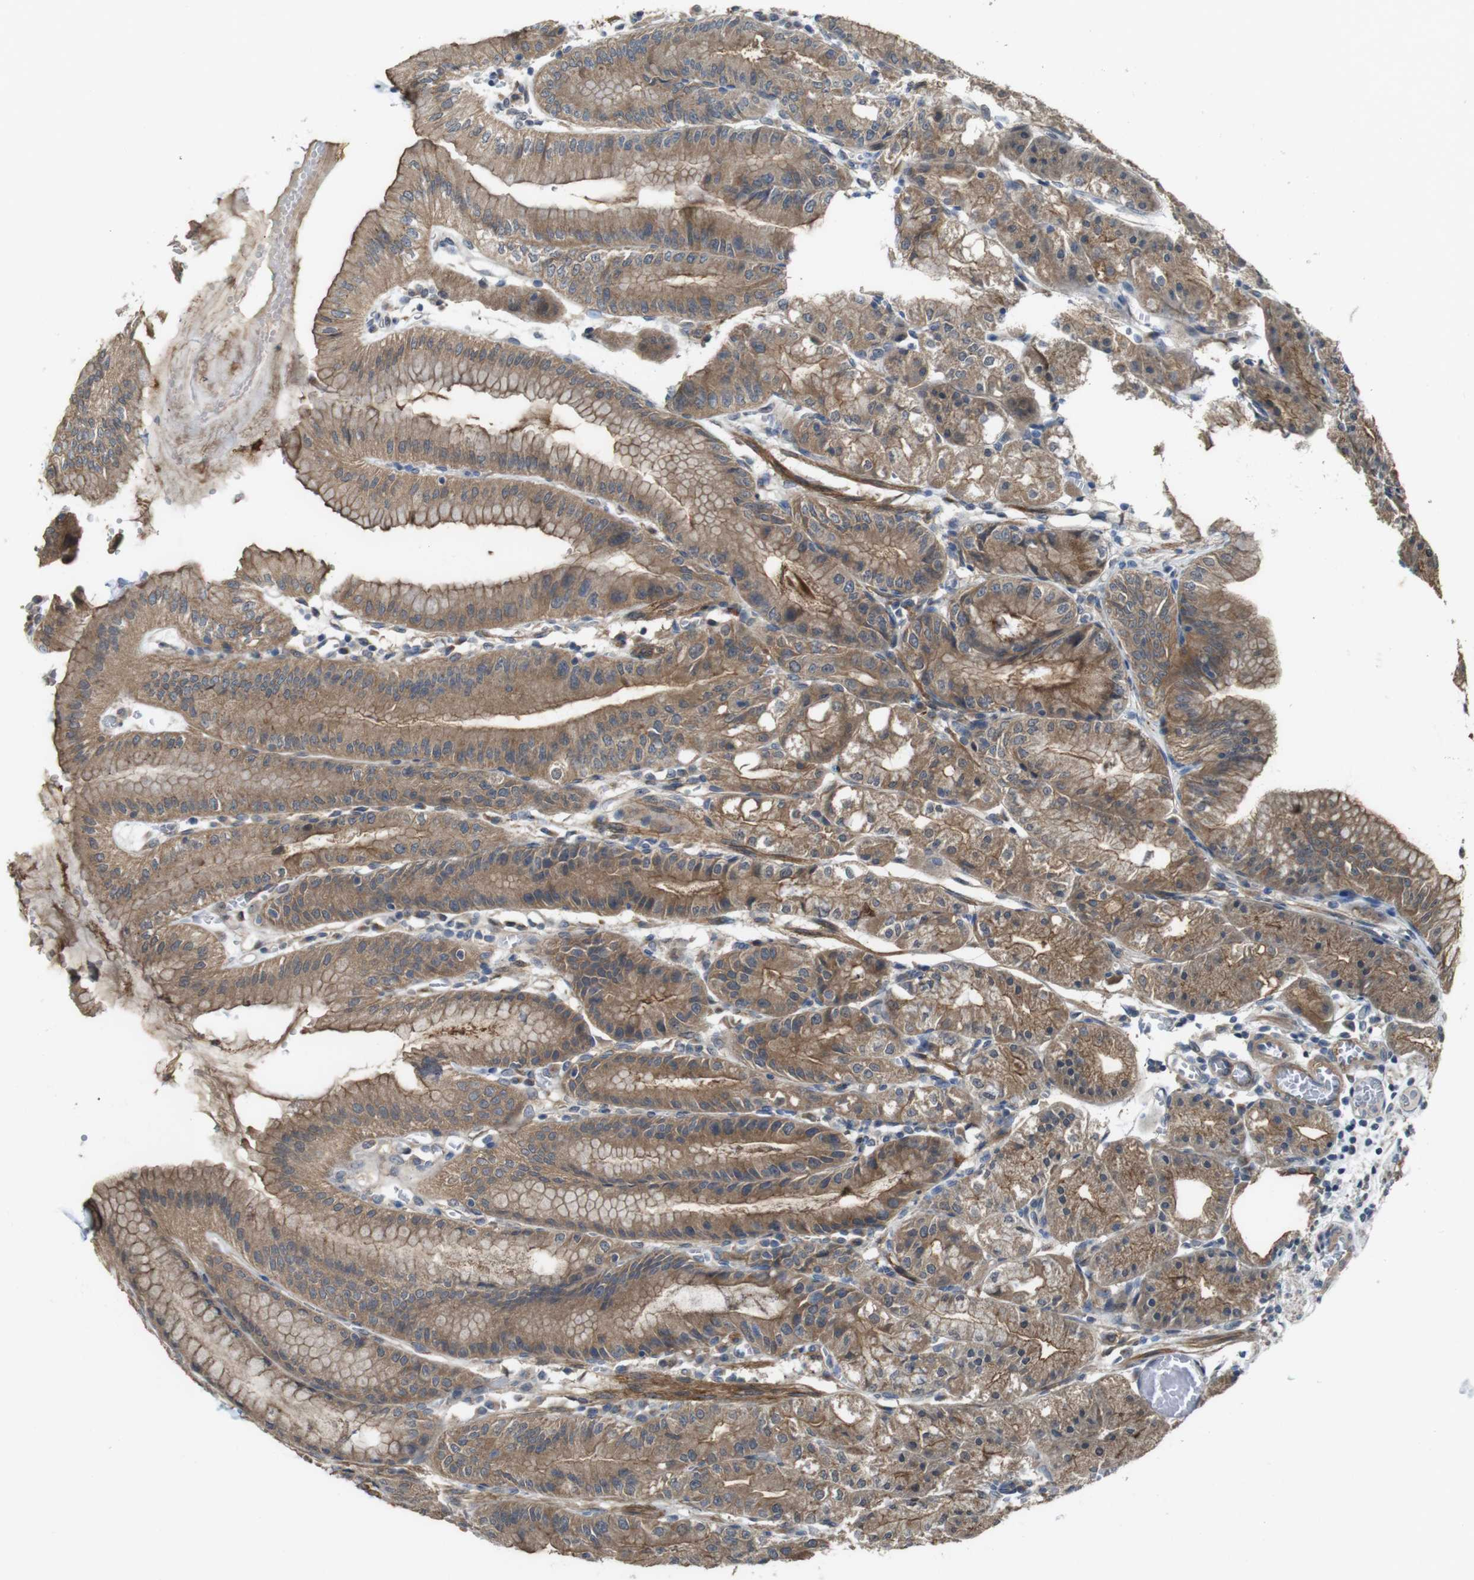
{"staining": {"intensity": "strong", "quantity": ">75%", "location": "cytoplasmic/membranous"}, "tissue": "stomach", "cell_type": "Glandular cells", "image_type": "normal", "snomed": [{"axis": "morphology", "description": "Normal tissue, NOS"}, {"axis": "topography", "description": "Stomach, lower"}], "caption": "Immunohistochemical staining of normal human stomach displays strong cytoplasmic/membranous protein positivity in about >75% of glandular cells. Ihc stains the protein in brown and the nuclei are stained blue.", "gene": "CDC34", "patient": {"sex": "male", "age": 71}}